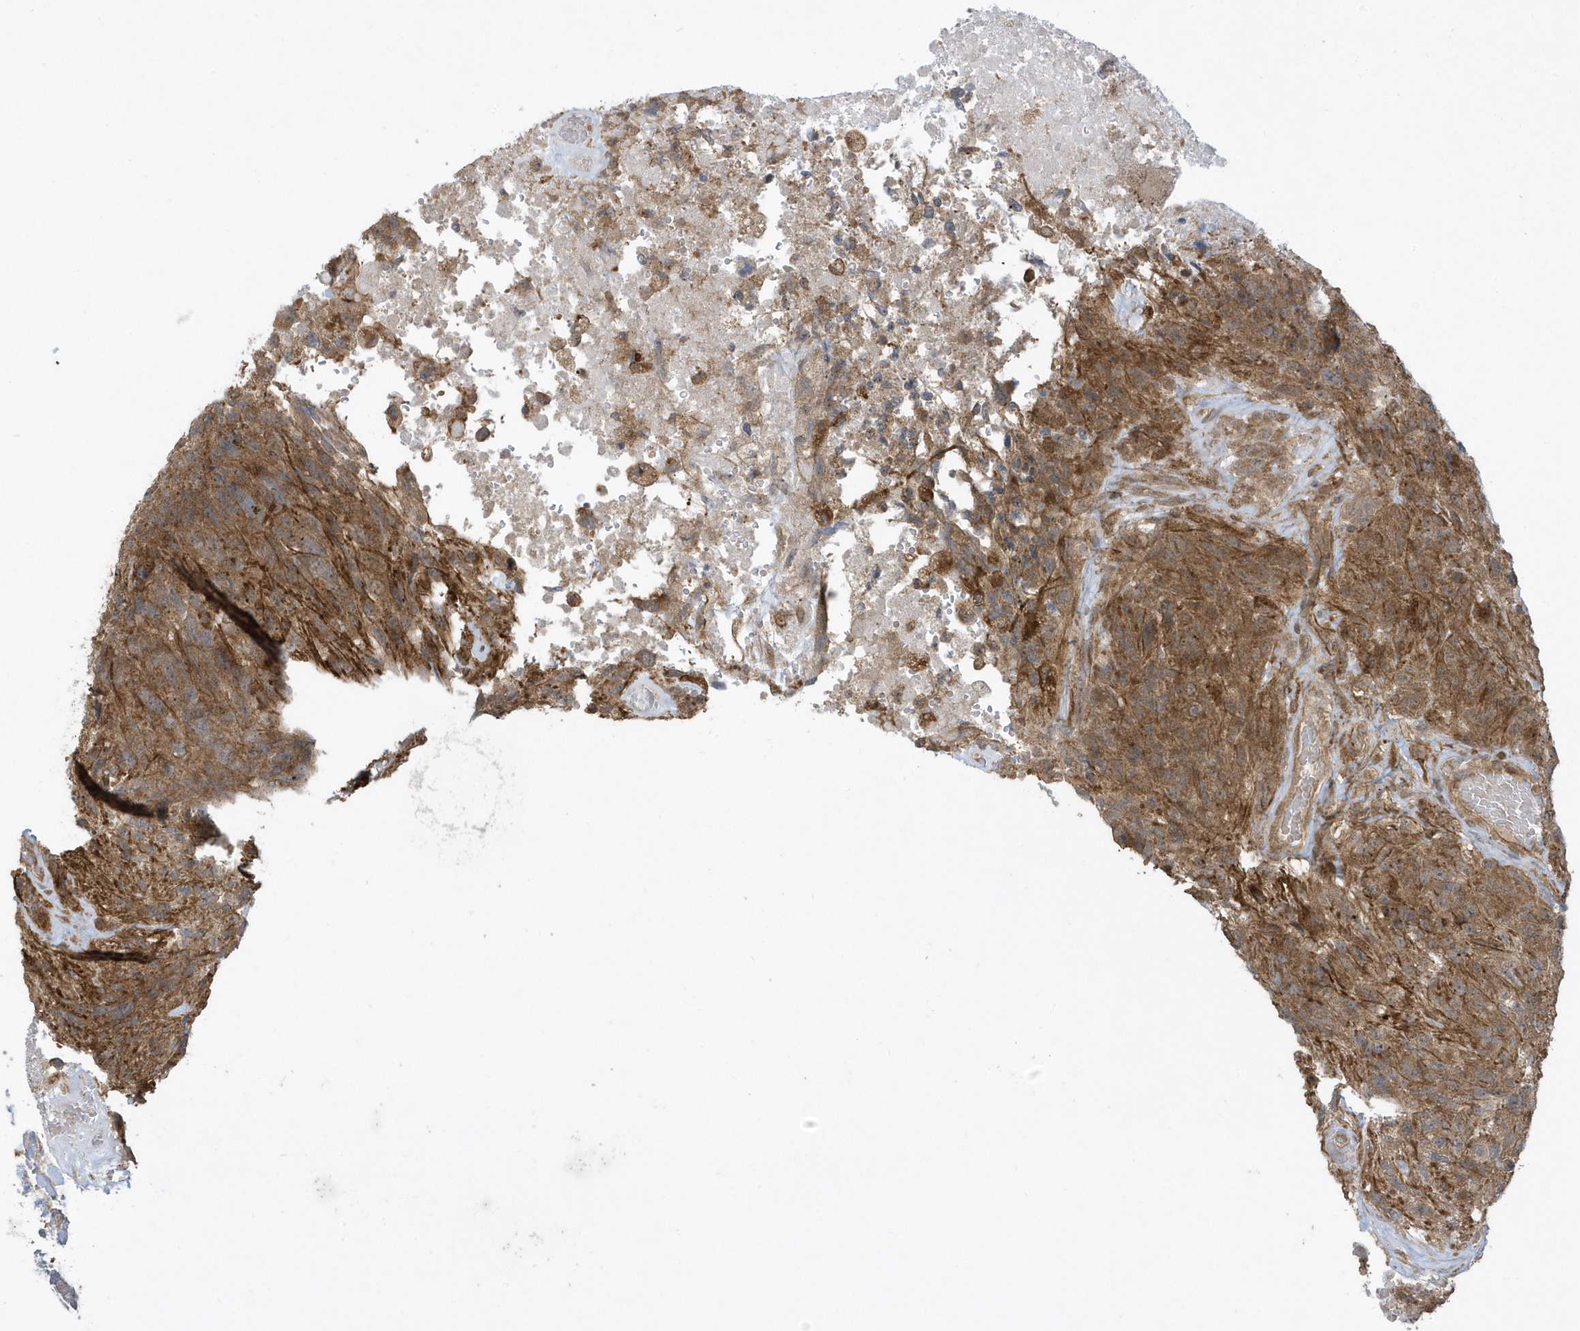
{"staining": {"intensity": "moderate", "quantity": ">75%", "location": "cytoplasmic/membranous"}, "tissue": "glioma", "cell_type": "Tumor cells", "image_type": "cancer", "snomed": [{"axis": "morphology", "description": "Glioma, malignant, High grade"}, {"axis": "topography", "description": "Brain"}], "caption": "Moderate cytoplasmic/membranous positivity is present in approximately >75% of tumor cells in glioma.", "gene": "STAMBP", "patient": {"sex": "male", "age": 69}}